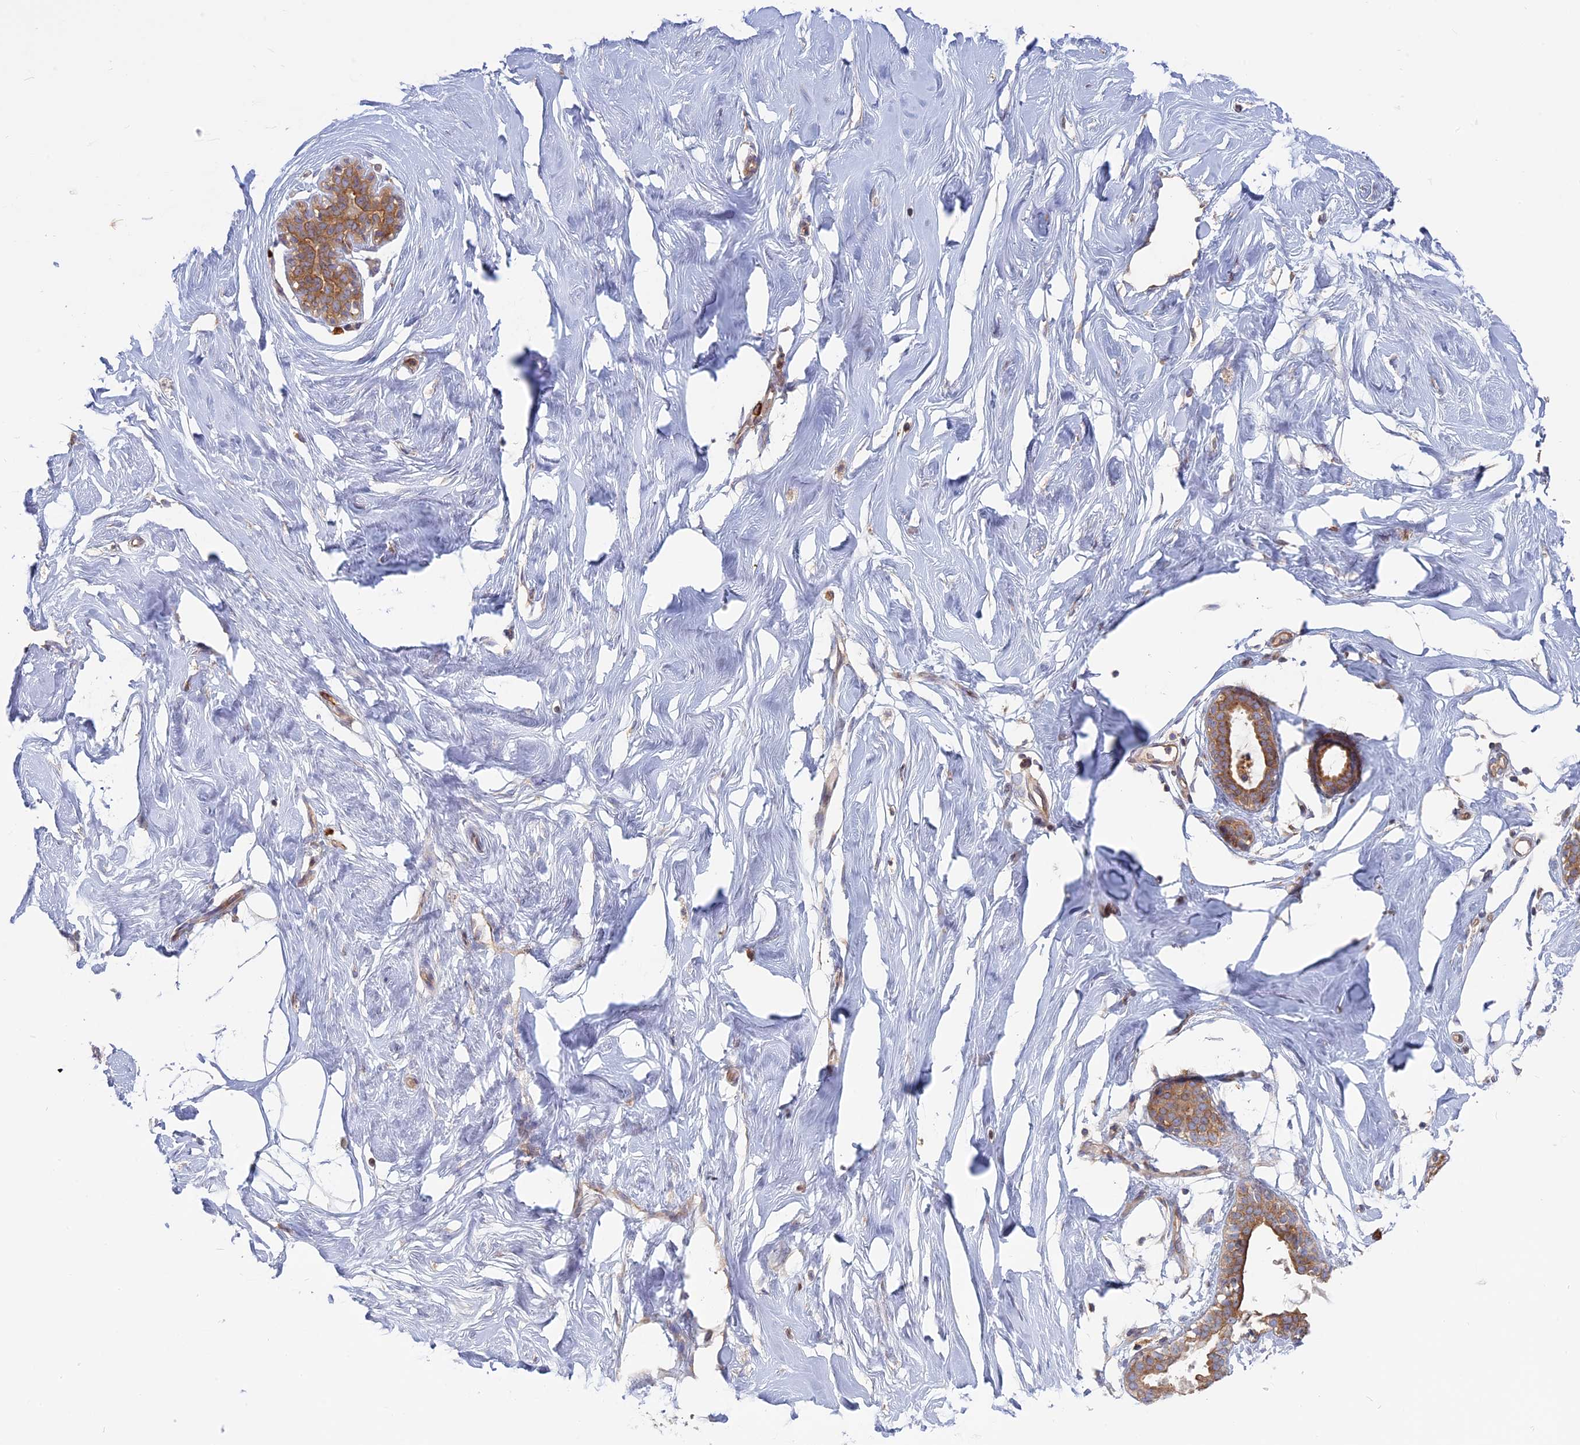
{"staining": {"intensity": "negative", "quantity": "none", "location": "none"}, "tissue": "breast", "cell_type": "Adipocytes", "image_type": "normal", "snomed": [{"axis": "morphology", "description": "Normal tissue, NOS"}, {"axis": "morphology", "description": "Adenoma, NOS"}, {"axis": "topography", "description": "Breast"}], "caption": "Immunohistochemistry histopathology image of benign breast: breast stained with DAB (3,3'-diaminobenzidine) shows no significant protein expression in adipocytes.", "gene": "TMEM208", "patient": {"sex": "female", "age": 23}}